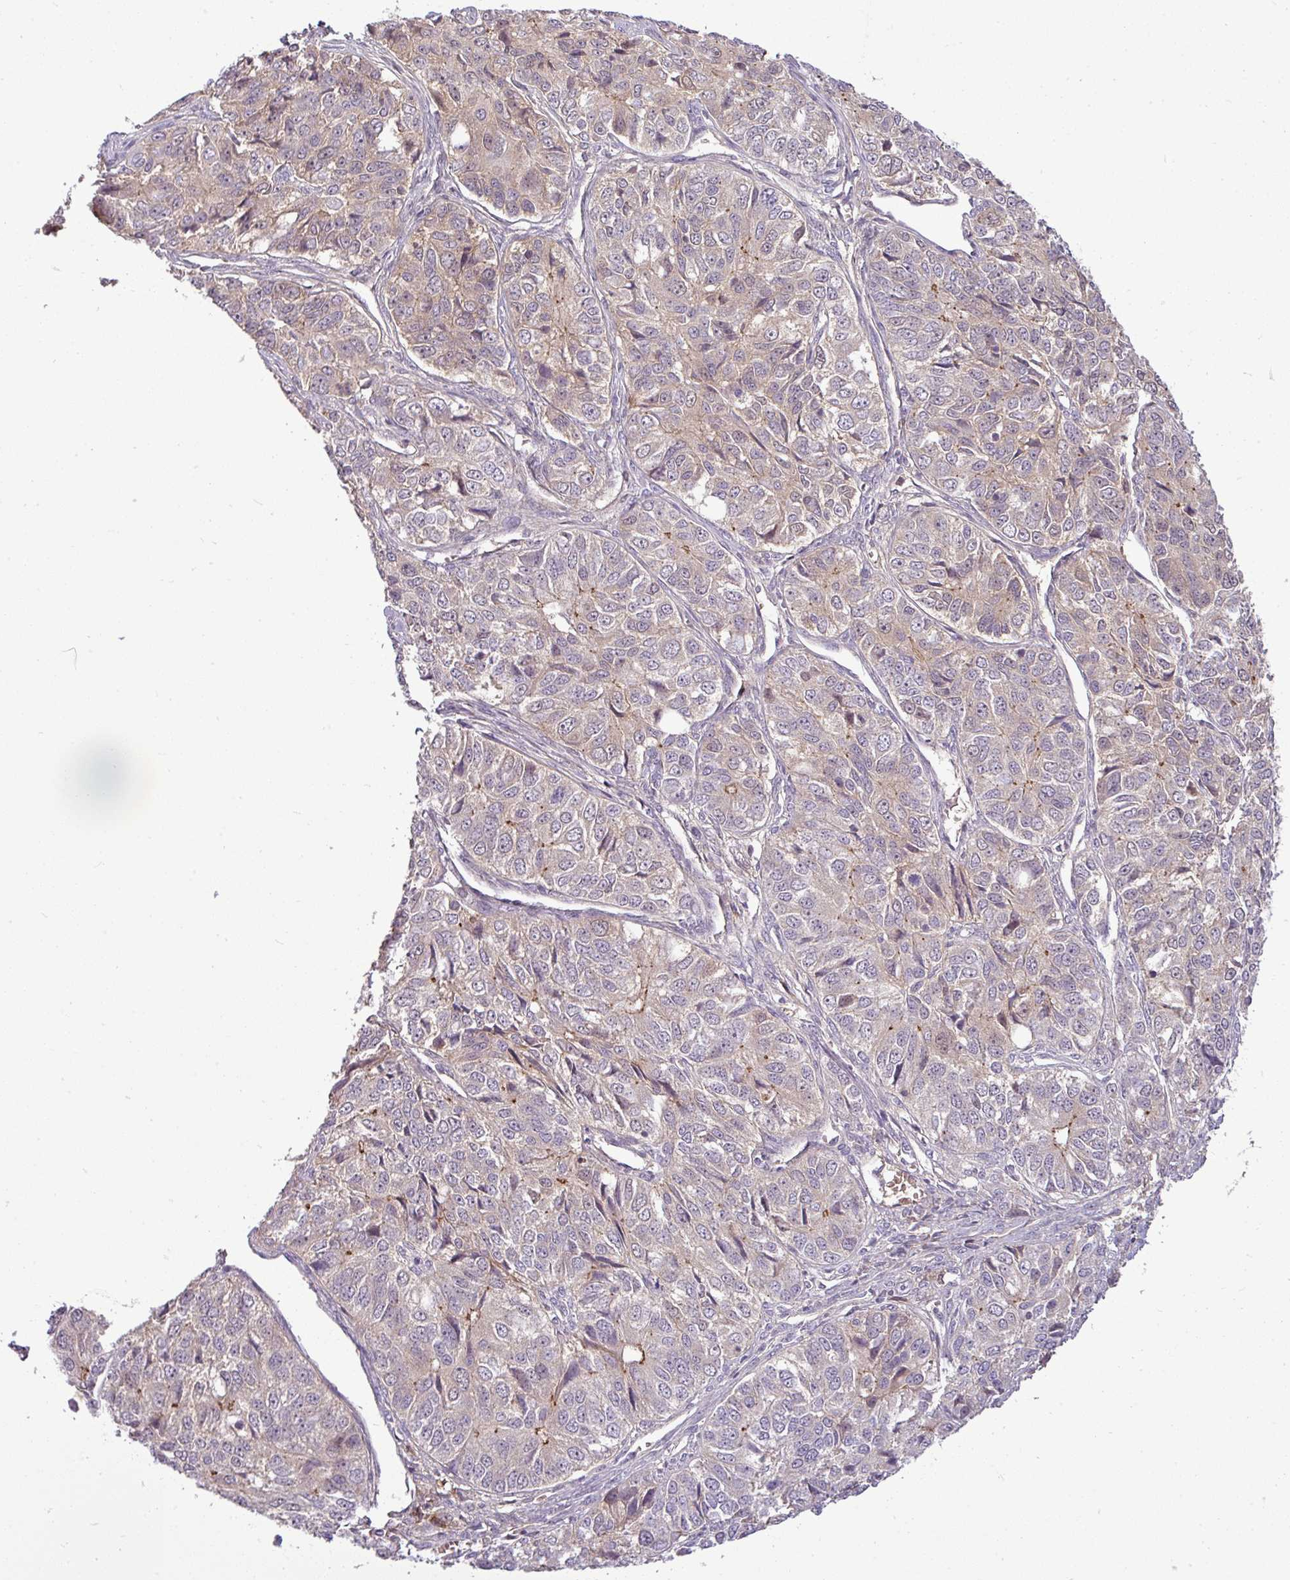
{"staining": {"intensity": "weak", "quantity": ">75%", "location": "cytoplasmic/membranous"}, "tissue": "ovarian cancer", "cell_type": "Tumor cells", "image_type": "cancer", "snomed": [{"axis": "morphology", "description": "Carcinoma, endometroid"}, {"axis": "topography", "description": "Ovary"}], "caption": "IHC (DAB (3,3'-diaminobenzidine)) staining of ovarian endometroid carcinoma reveals weak cytoplasmic/membranous protein expression in about >75% of tumor cells. (DAB IHC with brightfield microscopy, high magnification).", "gene": "APOM", "patient": {"sex": "female", "age": 51}}